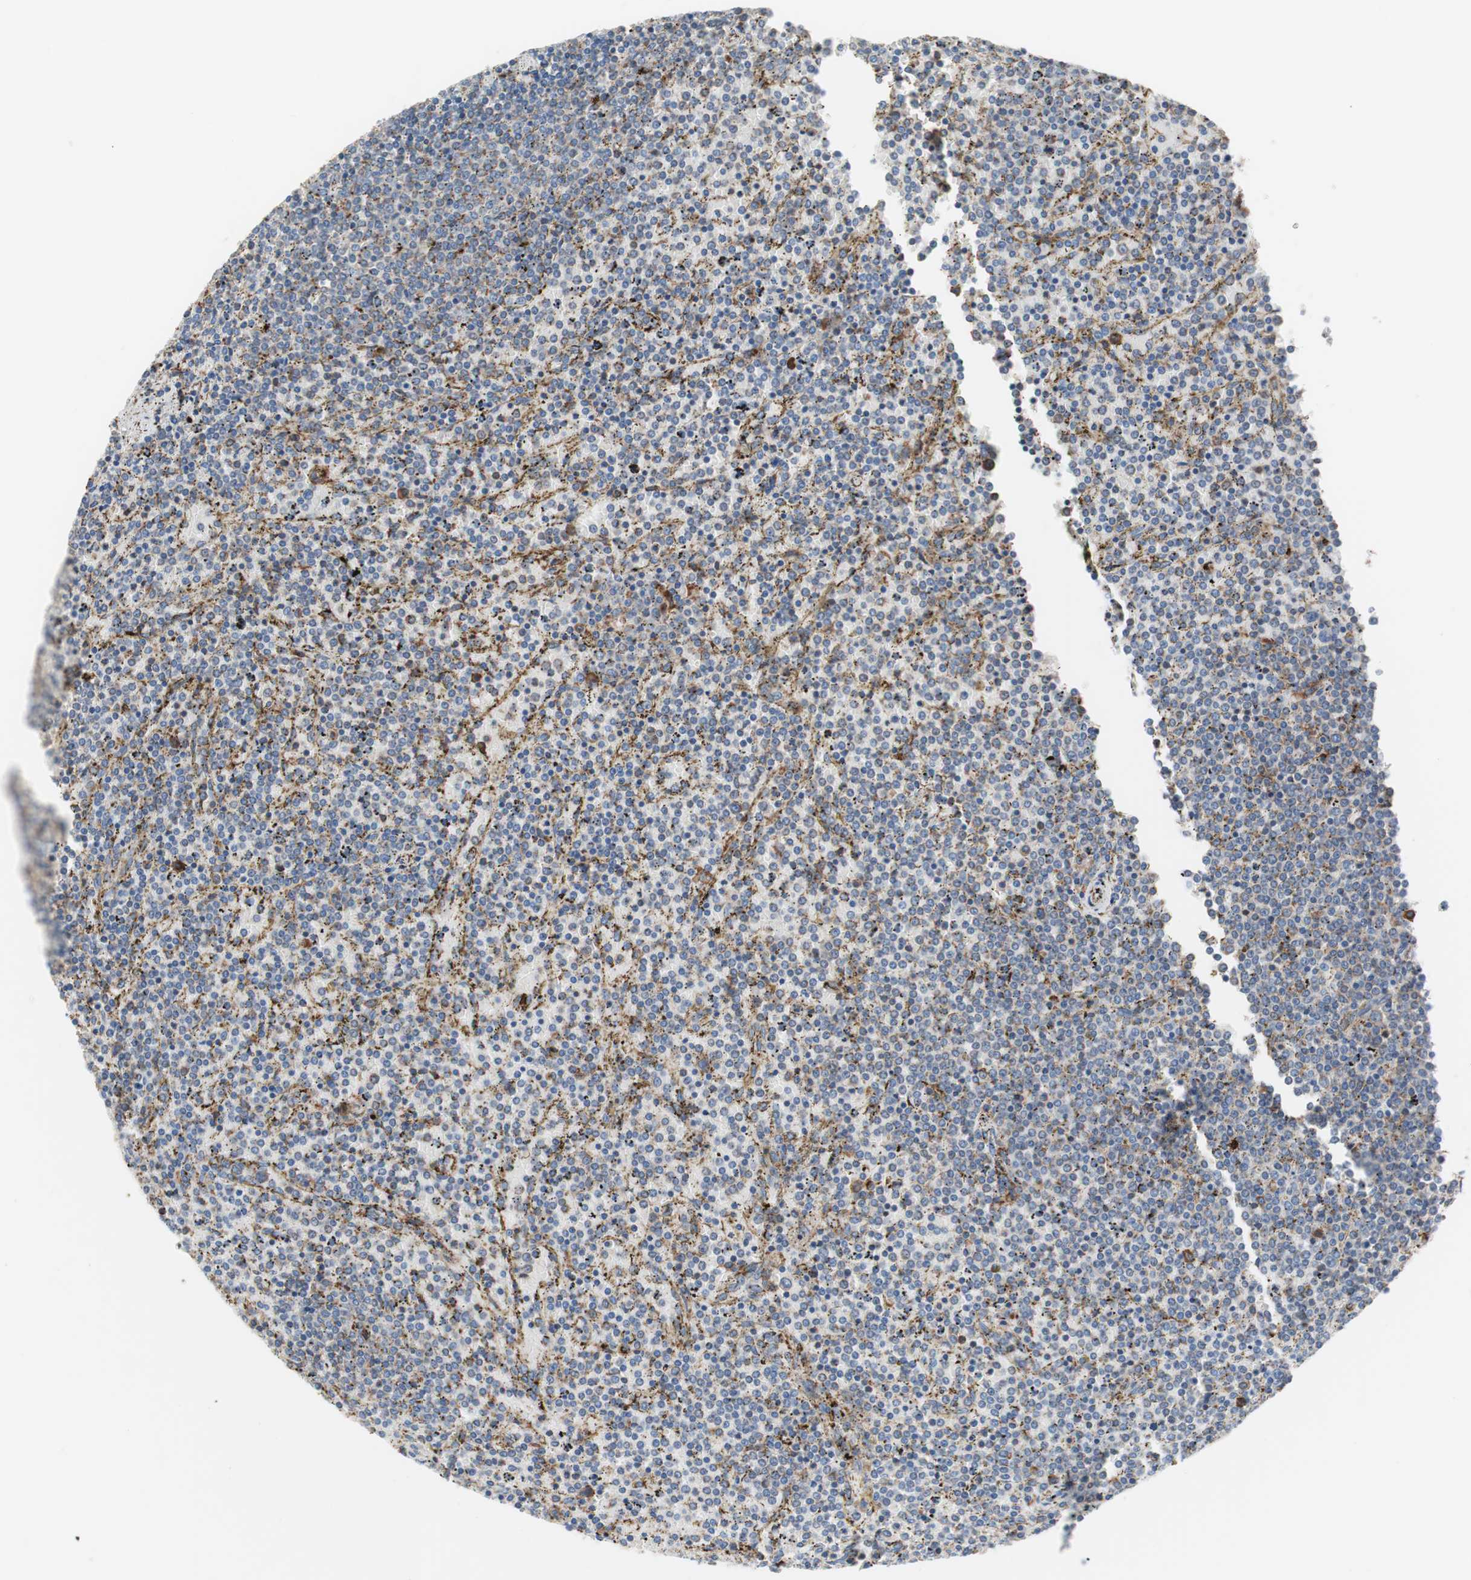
{"staining": {"intensity": "negative", "quantity": "none", "location": "none"}, "tissue": "lymphoma", "cell_type": "Tumor cells", "image_type": "cancer", "snomed": [{"axis": "morphology", "description": "Malignant lymphoma, non-Hodgkin's type, Low grade"}, {"axis": "topography", "description": "Spleen"}], "caption": "Immunohistochemical staining of low-grade malignant lymphoma, non-Hodgkin's type reveals no significant staining in tumor cells. (Brightfield microscopy of DAB (3,3'-diaminobenzidine) IHC at high magnification).", "gene": "SLC27A4", "patient": {"sex": "female", "age": 77}}